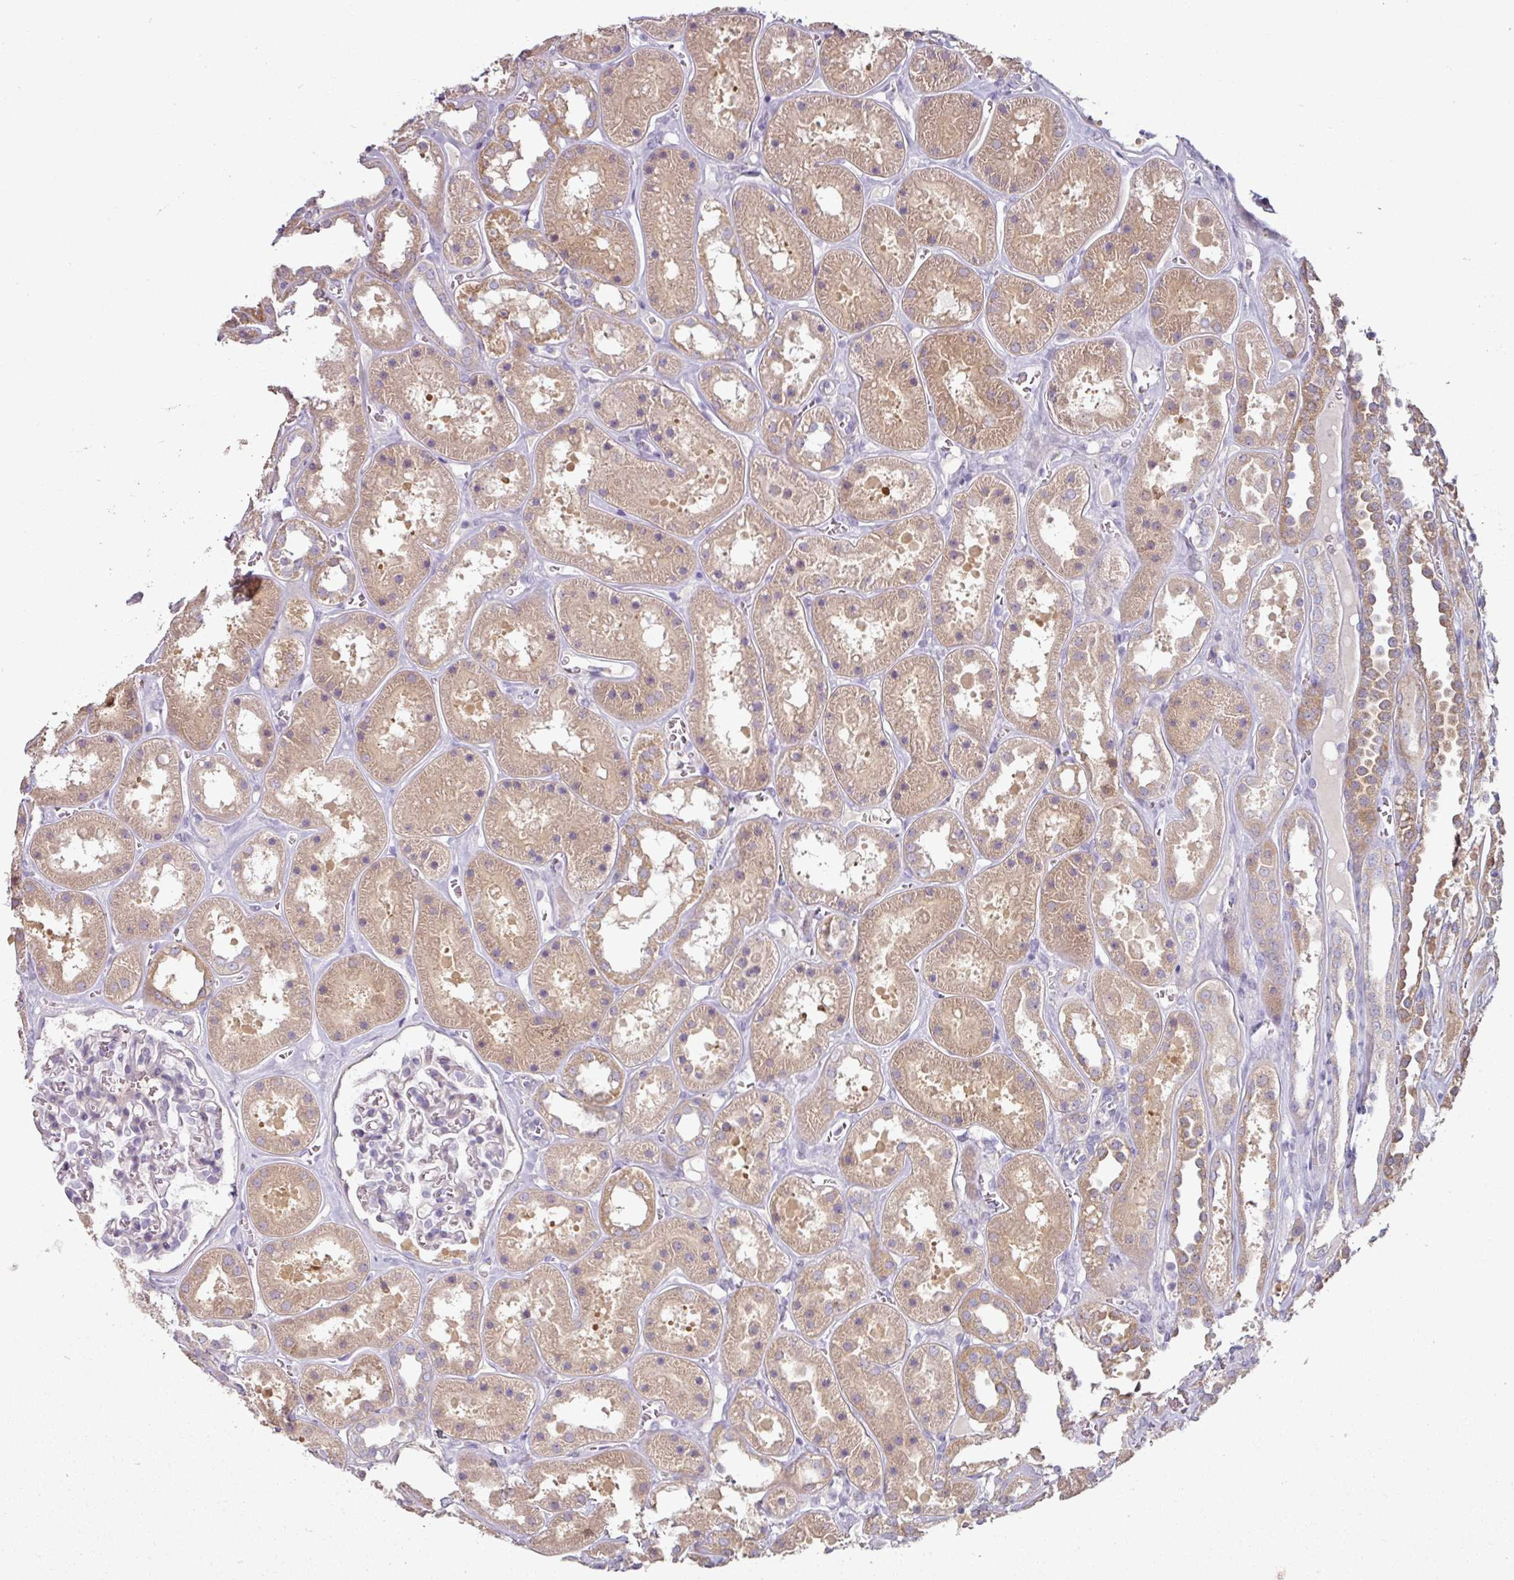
{"staining": {"intensity": "negative", "quantity": "none", "location": "none"}, "tissue": "kidney", "cell_type": "Cells in glomeruli", "image_type": "normal", "snomed": [{"axis": "morphology", "description": "Normal tissue, NOS"}, {"axis": "topography", "description": "Kidney"}], "caption": "Human kidney stained for a protein using immunohistochemistry (IHC) exhibits no positivity in cells in glomeruli.", "gene": "MTMR14", "patient": {"sex": "female", "age": 41}}